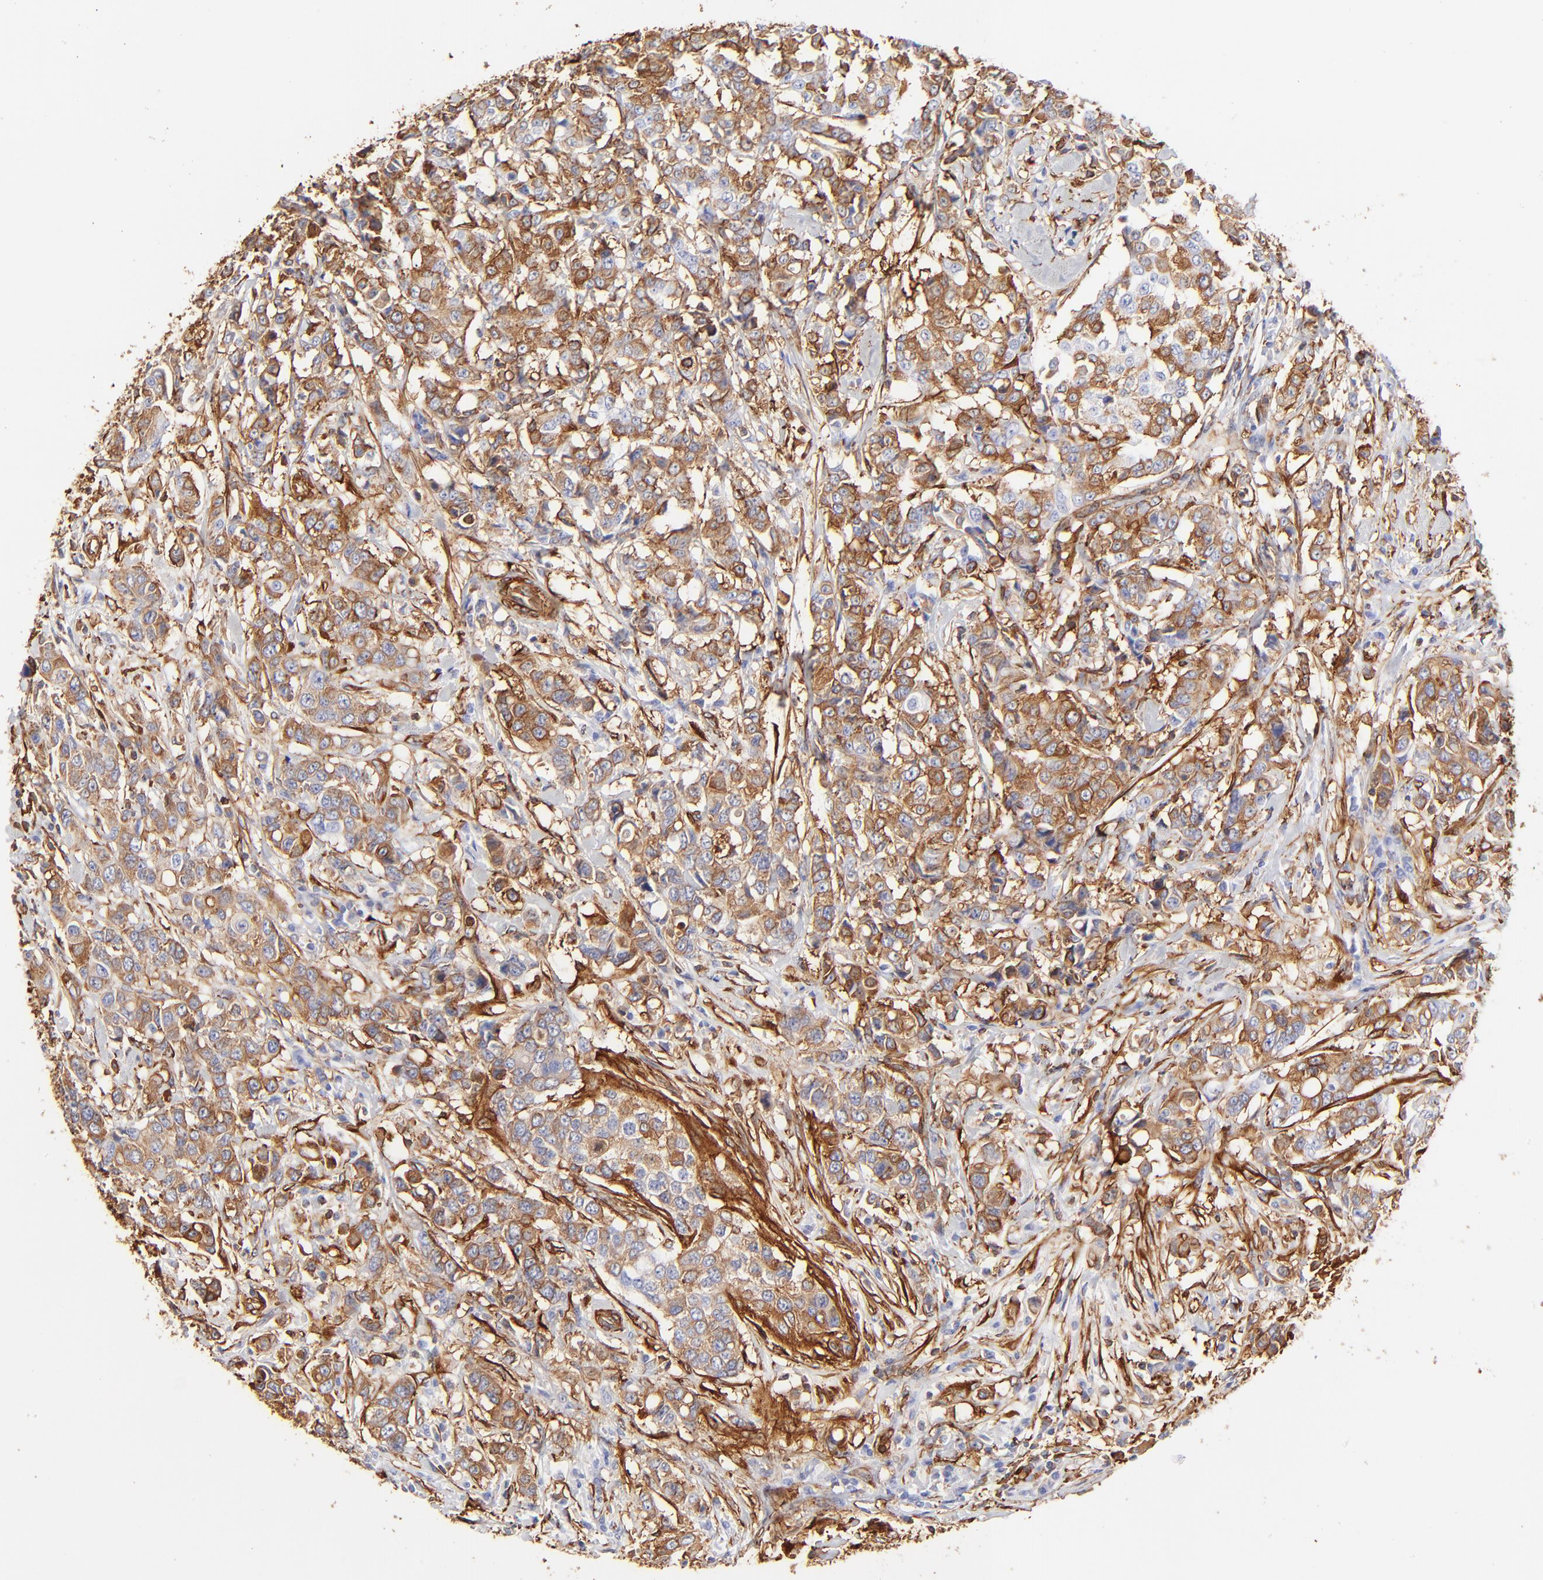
{"staining": {"intensity": "strong", "quantity": ">75%", "location": "cytoplasmic/membranous"}, "tissue": "breast cancer", "cell_type": "Tumor cells", "image_type": "cancer", "snomed": [{"axis": "morphology", "description": "Duct carcinoma"}, {"axis": "topography", "description": "Breast"}], "caption": "Immunohistochemistry histopathology image of neoplastic tissue: human intraductal carcinoma (breast) stained using IHC shows high levels of strong protein expression localized specifically in the cytoplasmic/membranous of tumor cells, appearing as a cytoplasmic/membranous brown color.", "gene": "FLNA", "patient": {"sex": "female", "age": 27}}